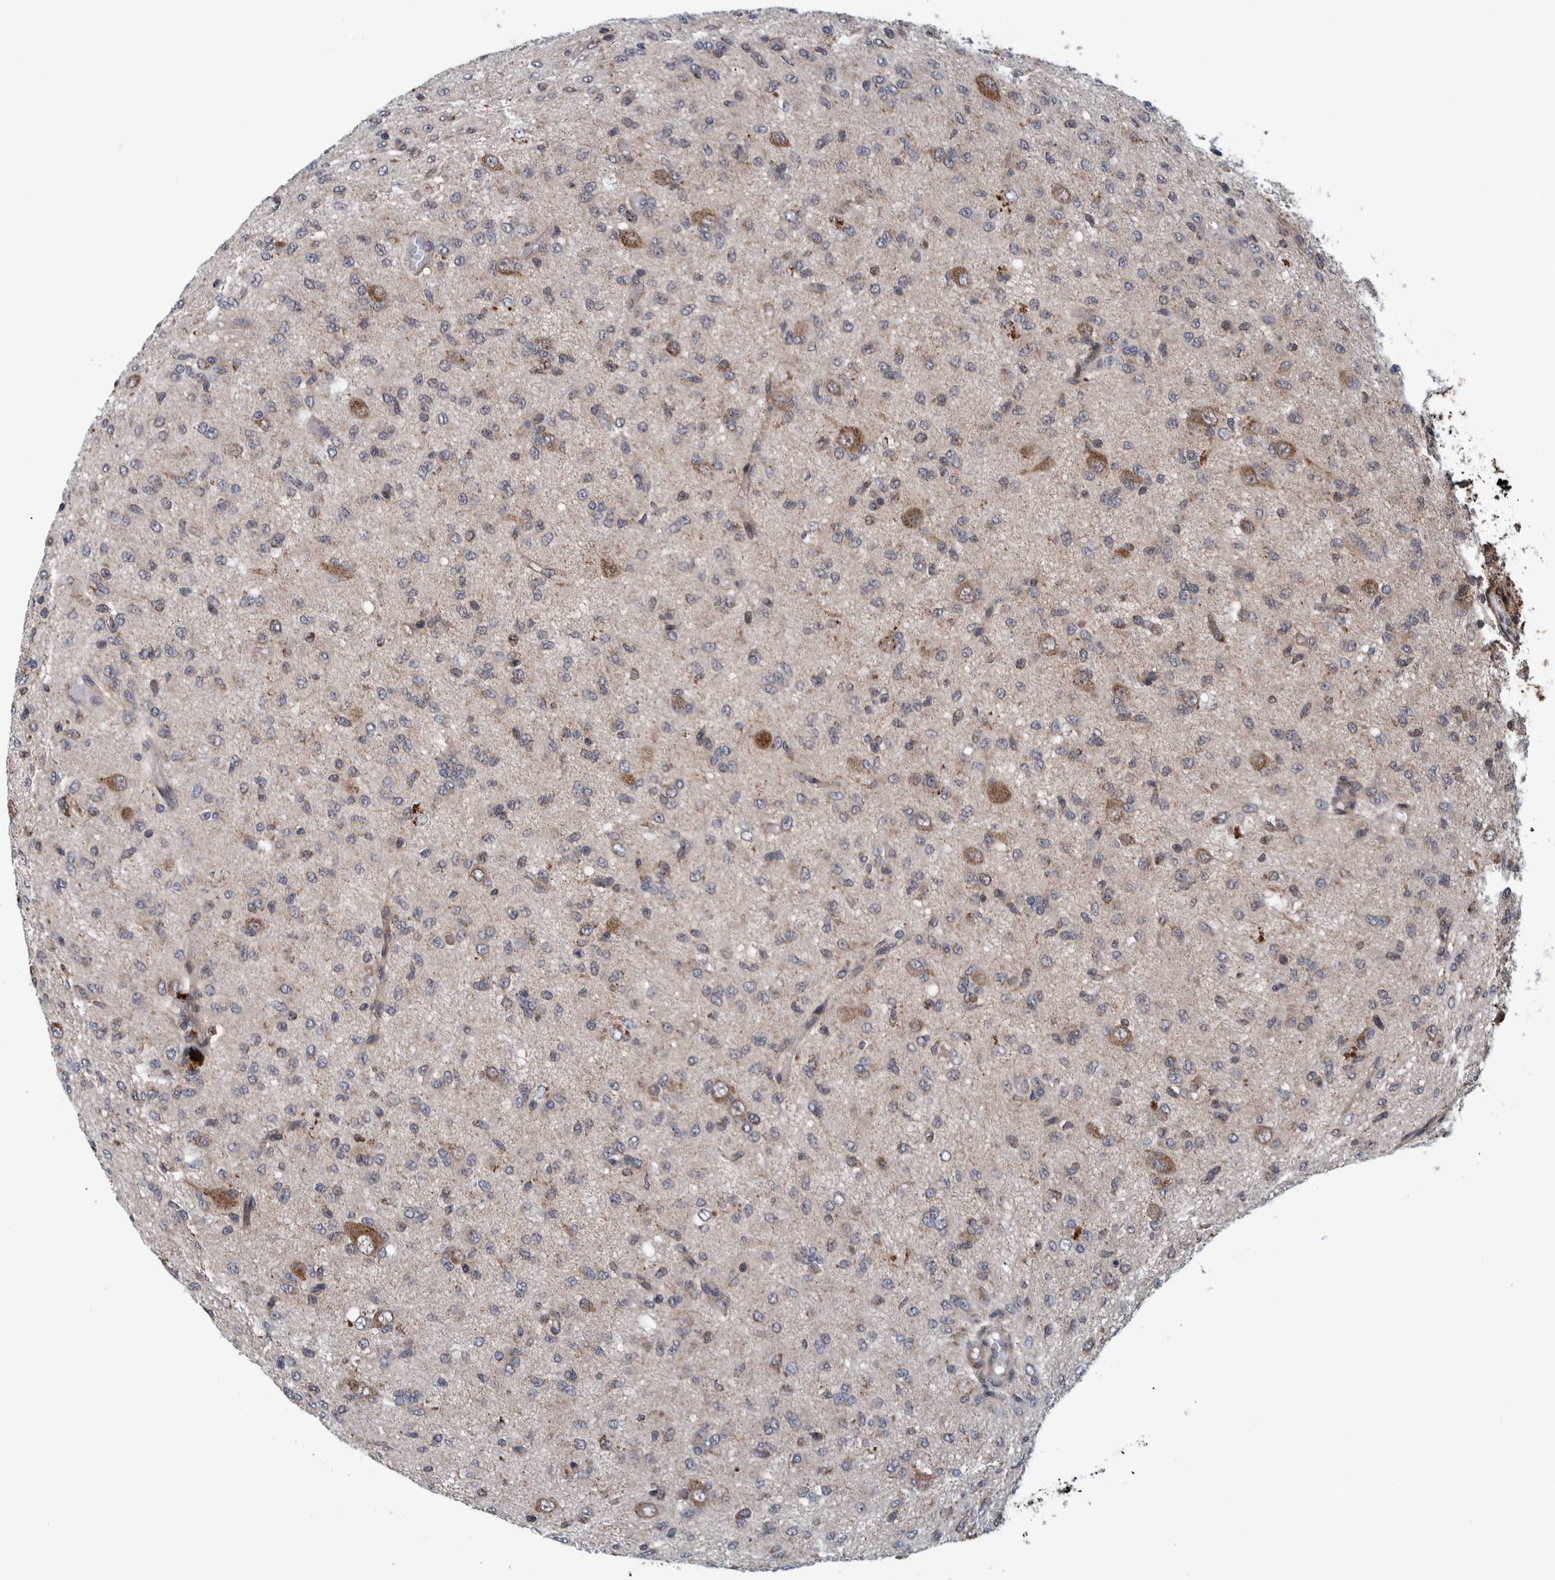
{"staining": {"intensity": "moderate", "quantity": "<25%", "location": "cytoplasmic/membranous"}, "tissue": "glioma", "cell_type": "Tumor cells", "image_type": "cancer", "snomed": [{"axis": "morphology", "description": "Glioma, malignant, High grade"}, {"axis": "topography", "description": "Brain"}], "caption": "This histopathology image demonstrates immunohistochemistry (IHC) staining of malignant glioma (high-grade), with low moderate cytoplasmic/membranous expression in about <25% of tumor cells.", "gene": "MRPS7", "patient": {"sex": "female", "age": 59}}